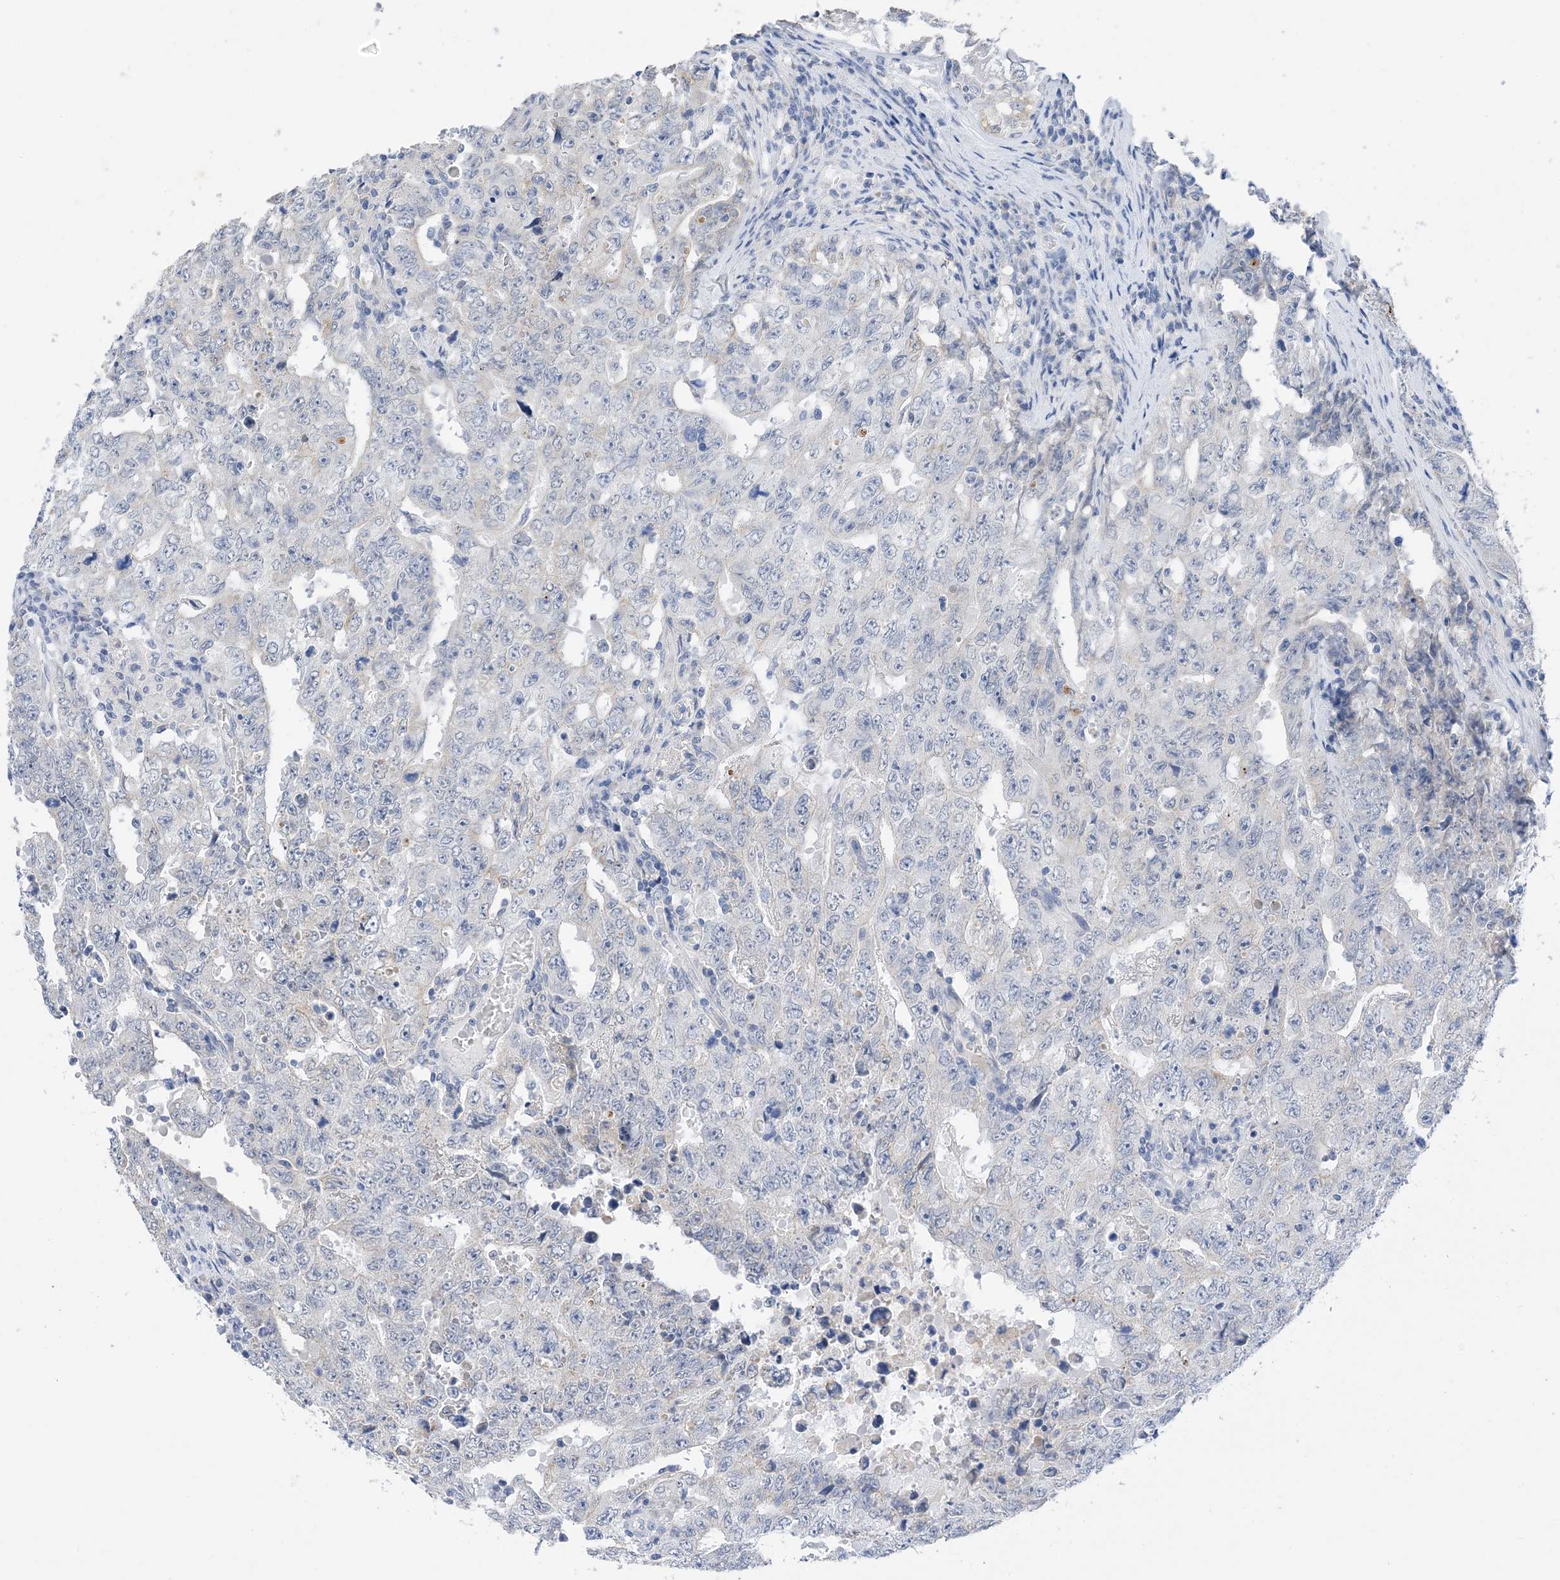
{"staining": {"intensity": "negative", "quantity": "none", "location": "none"}, "tissue": "testis cancer", "cell_type": "Tumor cells", "image_type": "cancer", "snomed": [{"axis": "morphology", "description": "Carcinoma, Embryonal, NOS"}, {"axis": "topography", "description": "Testis"}], "caption": "Immunohistochemical staining of testis cancer displays no significant staining in tumor cells.", "gene": "PLK4", "patient": {"sex": "male", "age": 26}}